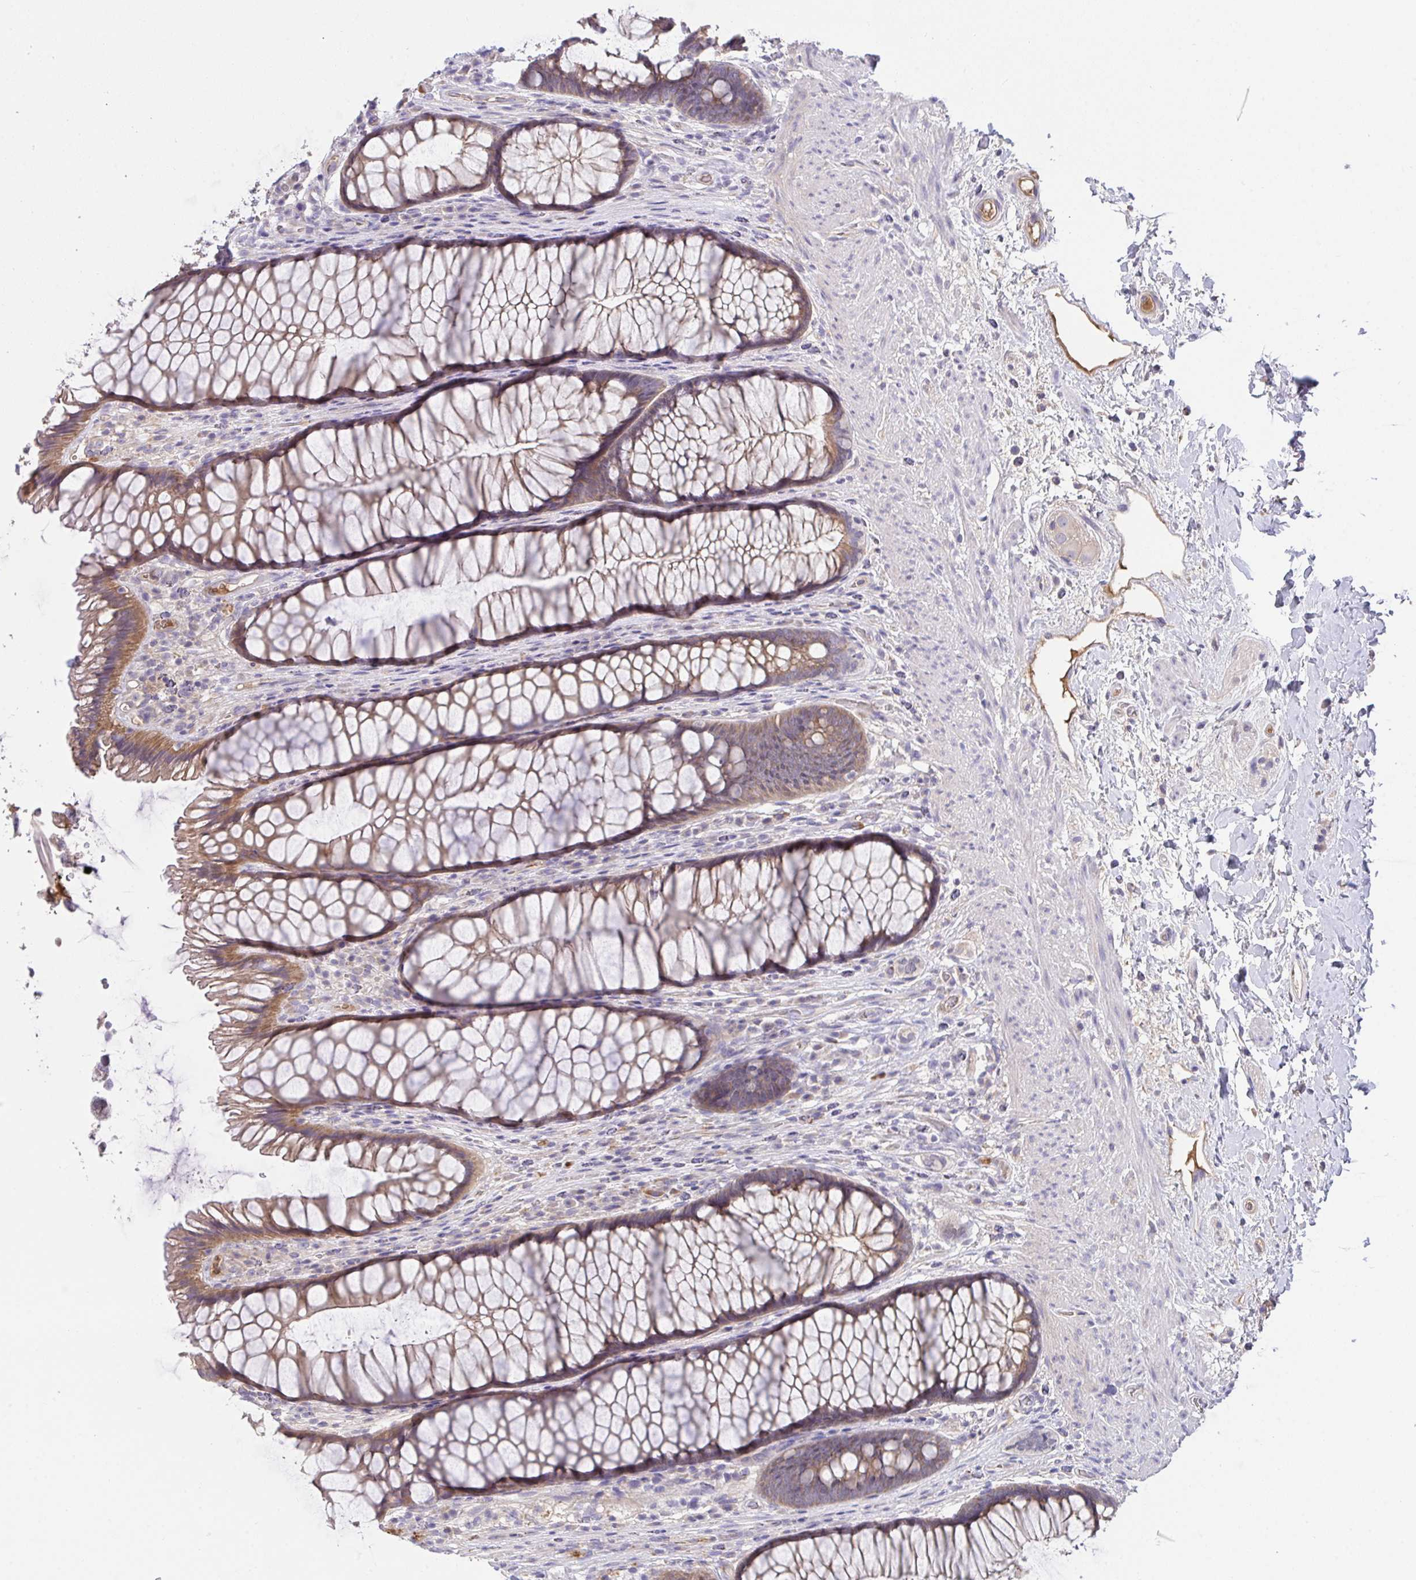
{"staining": {"intensity": "moderate", "quantity": ">75%", "location": "cytoplasmic/membranous"}, "tissue": "rectum", "cell_type": "Glandular cells", "image_type": "normal", "snomed": [{"axis": "morphology", "description": "Normal tissue, NOS"}, {"axis": "topography", "description": "Rectum"}], "caption": "IHC of benign human rectum shows medium levels of moderate cytoplasmic/membranous positivity in approximately >75% of glandular cells. (brown staining indicates protein expression, while blue staining denotes nuclei).", "gene": "ZNF581", "patient": {"sex": "male", "age": 53}}